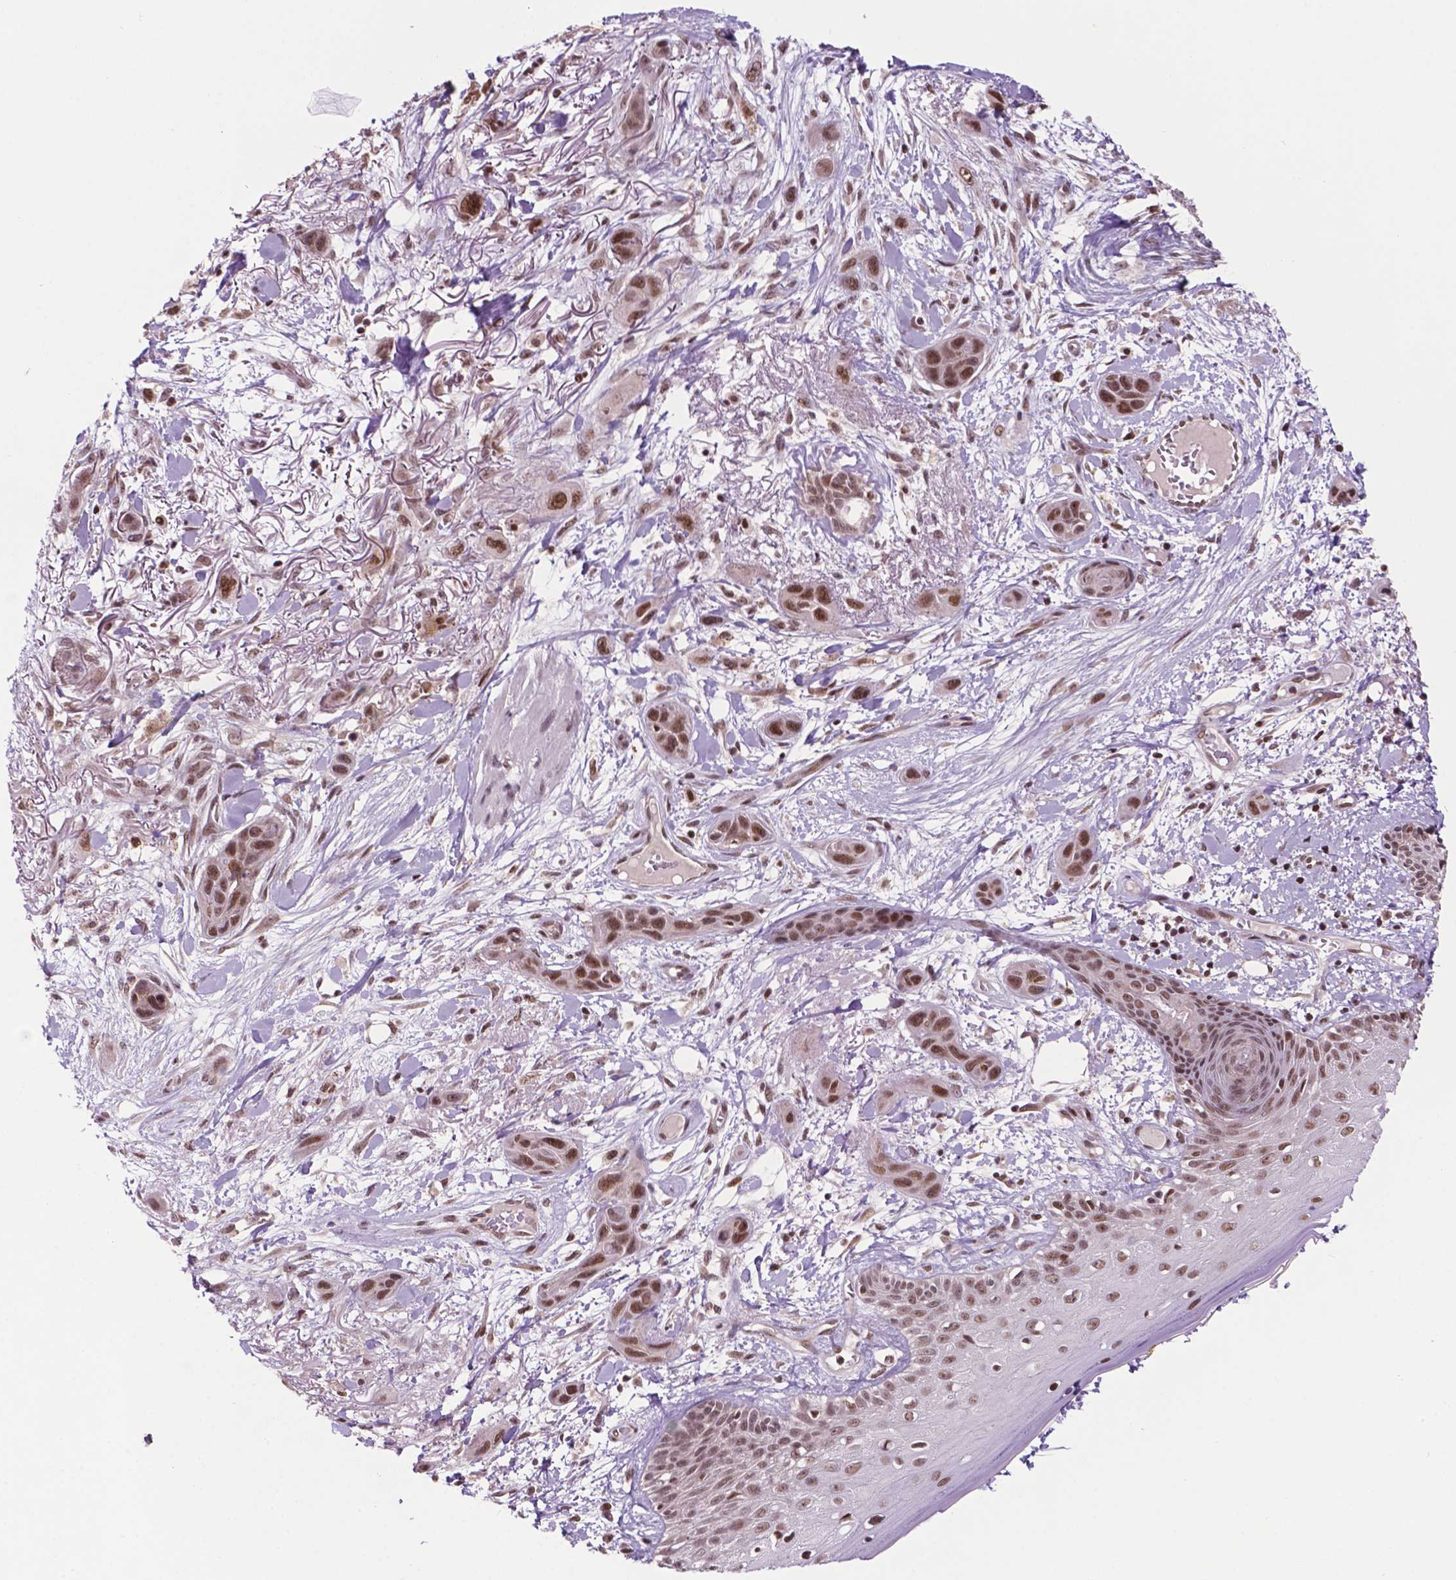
{"staining": {"intensity": "moderate", "quantity": ">75%", "location": "nuclear"}, "tissue": "skin cancer", "cell_type": "Tumor cells", "image_type": "cancer", "snomed": [{"axis": "morphology", "description": "Squamous cell carcinoma, NOS"}, {"axis": "topography", "description": "Skin"}], "caption": "This micrograph demonstrates IHC staining of human skin cancer (squamous cell carcinoma), with medium moderate nuclear staining in about >75% of tumor cells.", "gene": "PER2", "patient": {"sex": "male", "age": 79}}